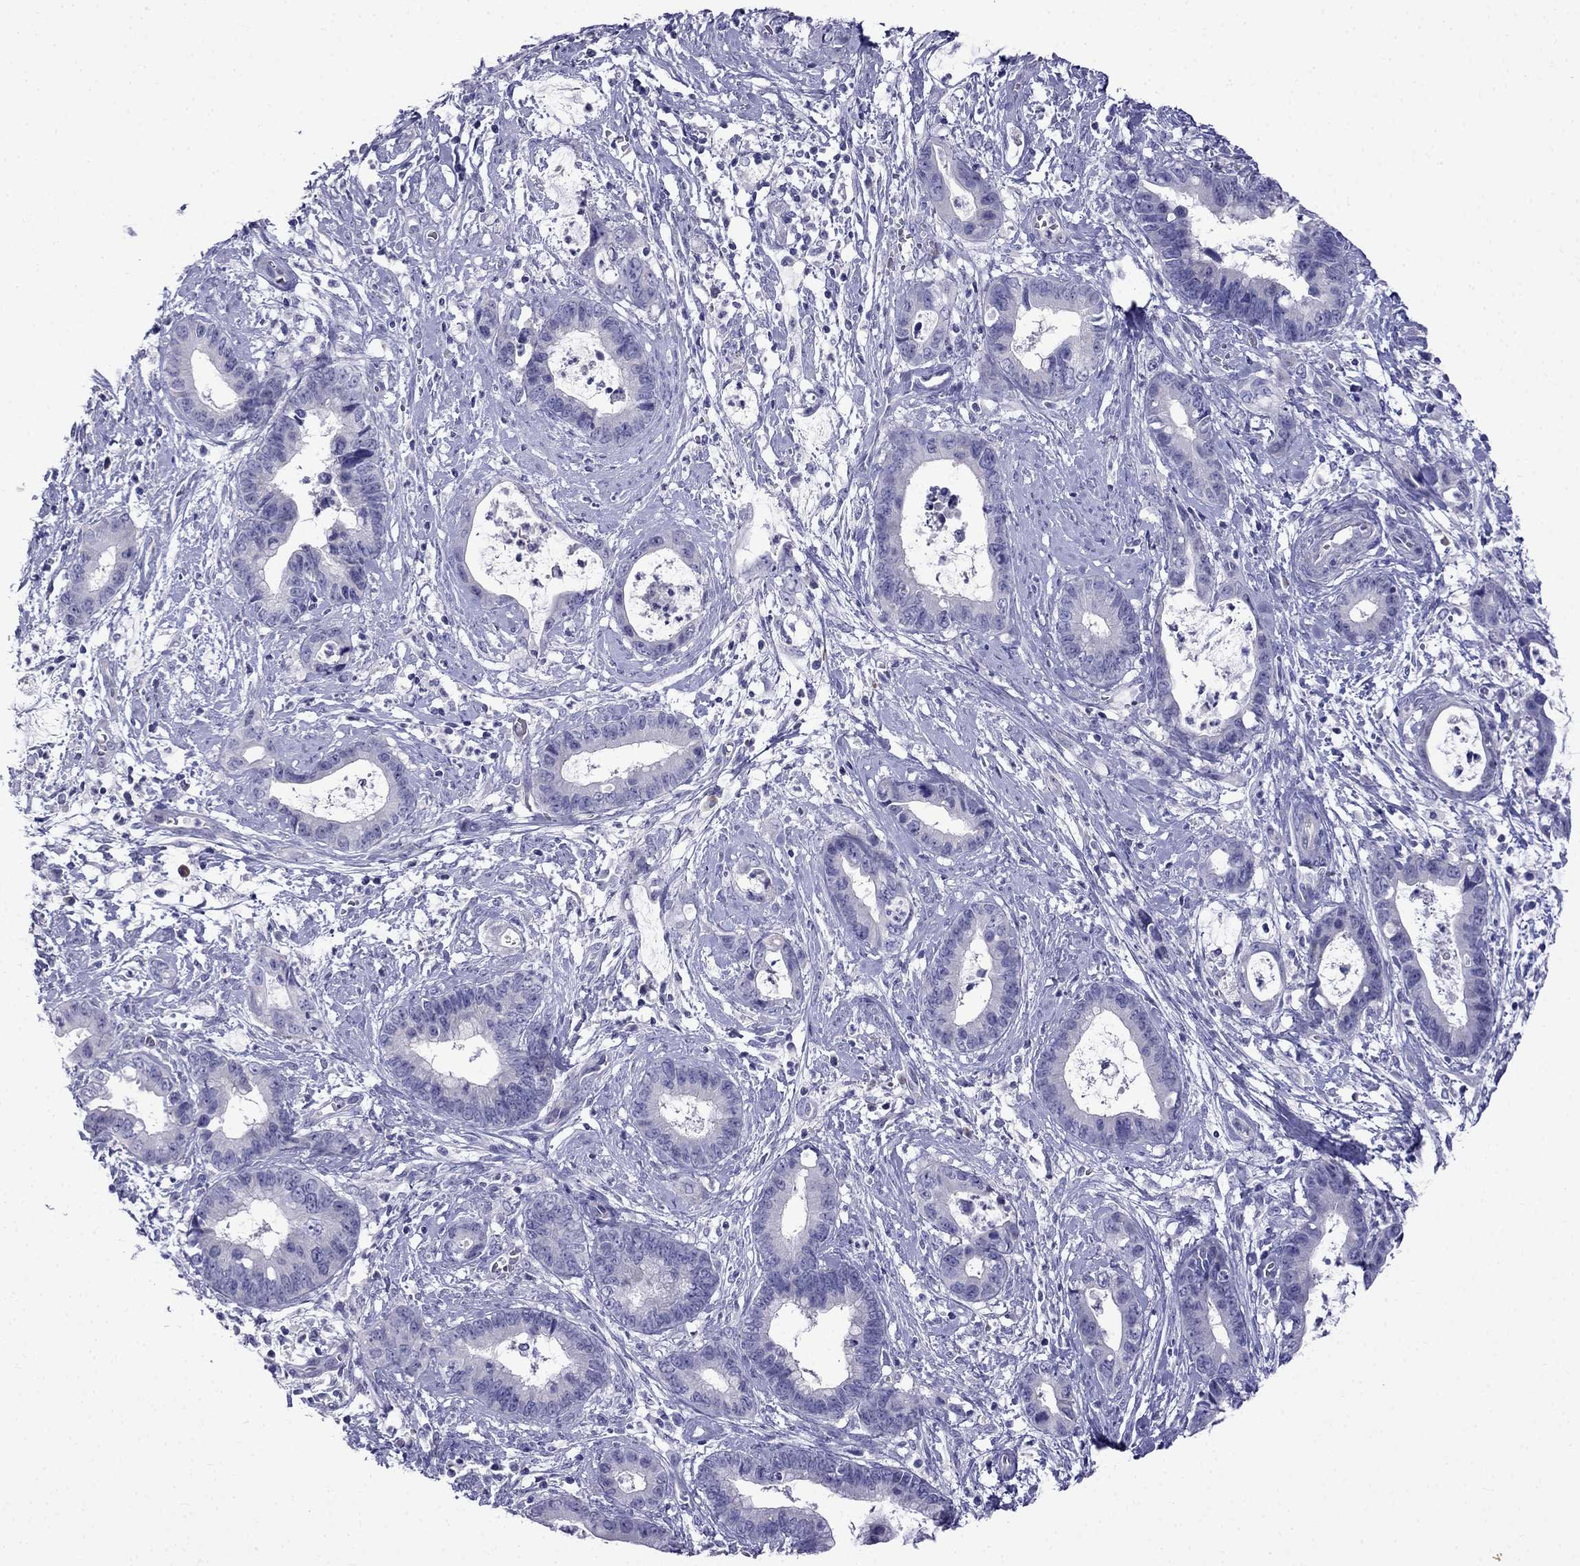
{"staining": {"intensity": "negative", "quantity": "none", "location": "none"}, "tissue": "cervical cancer", "cell_type": "Tumor cells", "image_type": "cancer", "snomed": [{"axis": "morphology", "description": "Adenocarcinoma, NOS"}, {"axis": "topography", "description": "Cervix"}], "caption": "This is an immunohistochemistry (IHC) photomicrograph of human cervical cancer (adenocarcinoma). There is no staining in tumor cells.", "gene": "PATE1", "patient": {"sex": "female", "age": 44}}